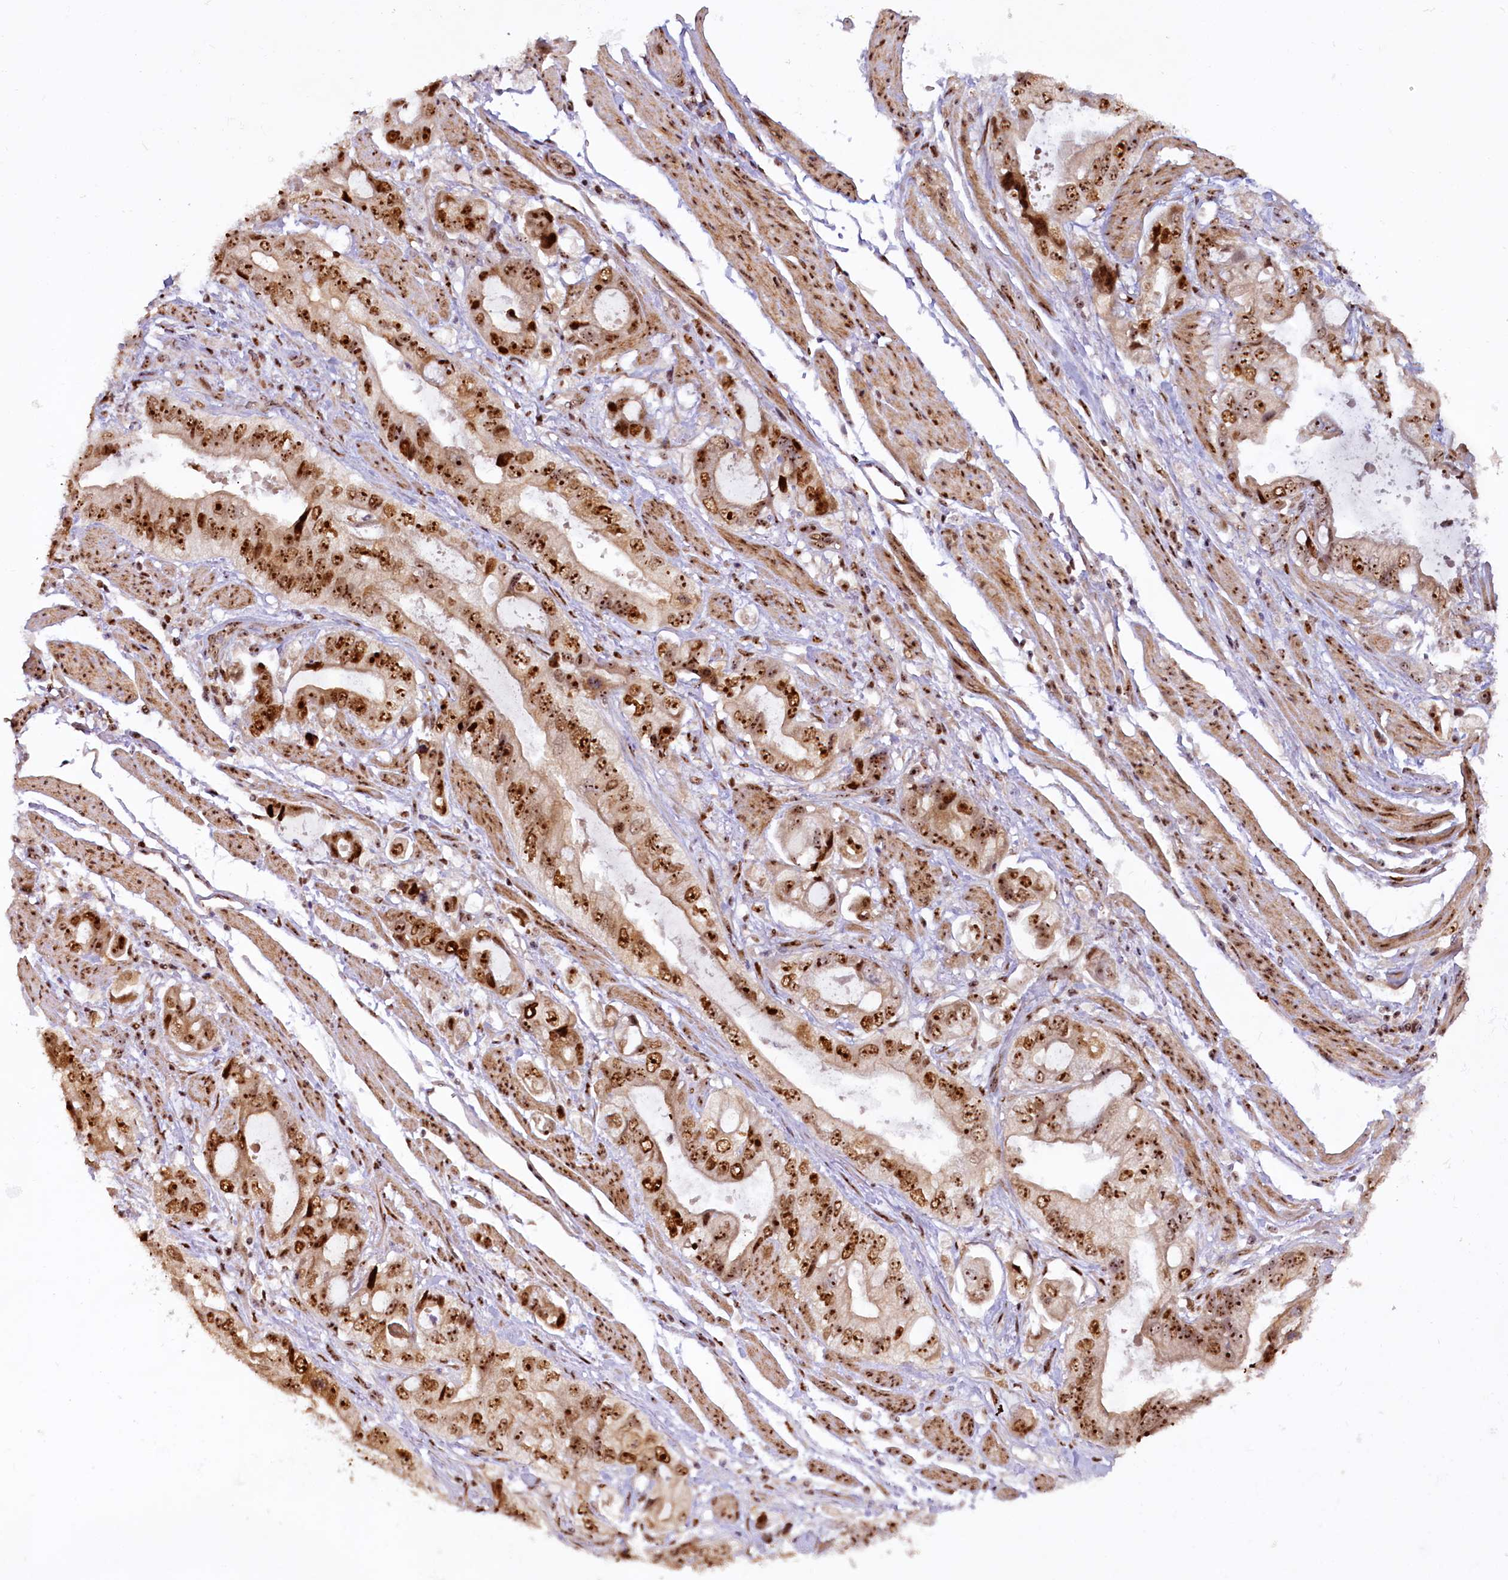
{"staining": {"intensity": "strong", "quantity": ">75%", "location": "nuclear"}, "tissue": "stomach cancer", "cell_type": "Tumor cells", "image_type": "cancer", "snomed": [{"axis": "morphology", "description": "Adenocarcinoma, NOS"}, {"axis": "topography", "description": "Stomach"}], "caption": "This histopathology image exhibits immunohistochemistry (IHC) staining of adenocarcinoma (stomach), with high strong nuclear positivity in approximately >75% of tumor cells.", "gene": "TCOF1", "patient": {"sex": "male", "age": 62}}